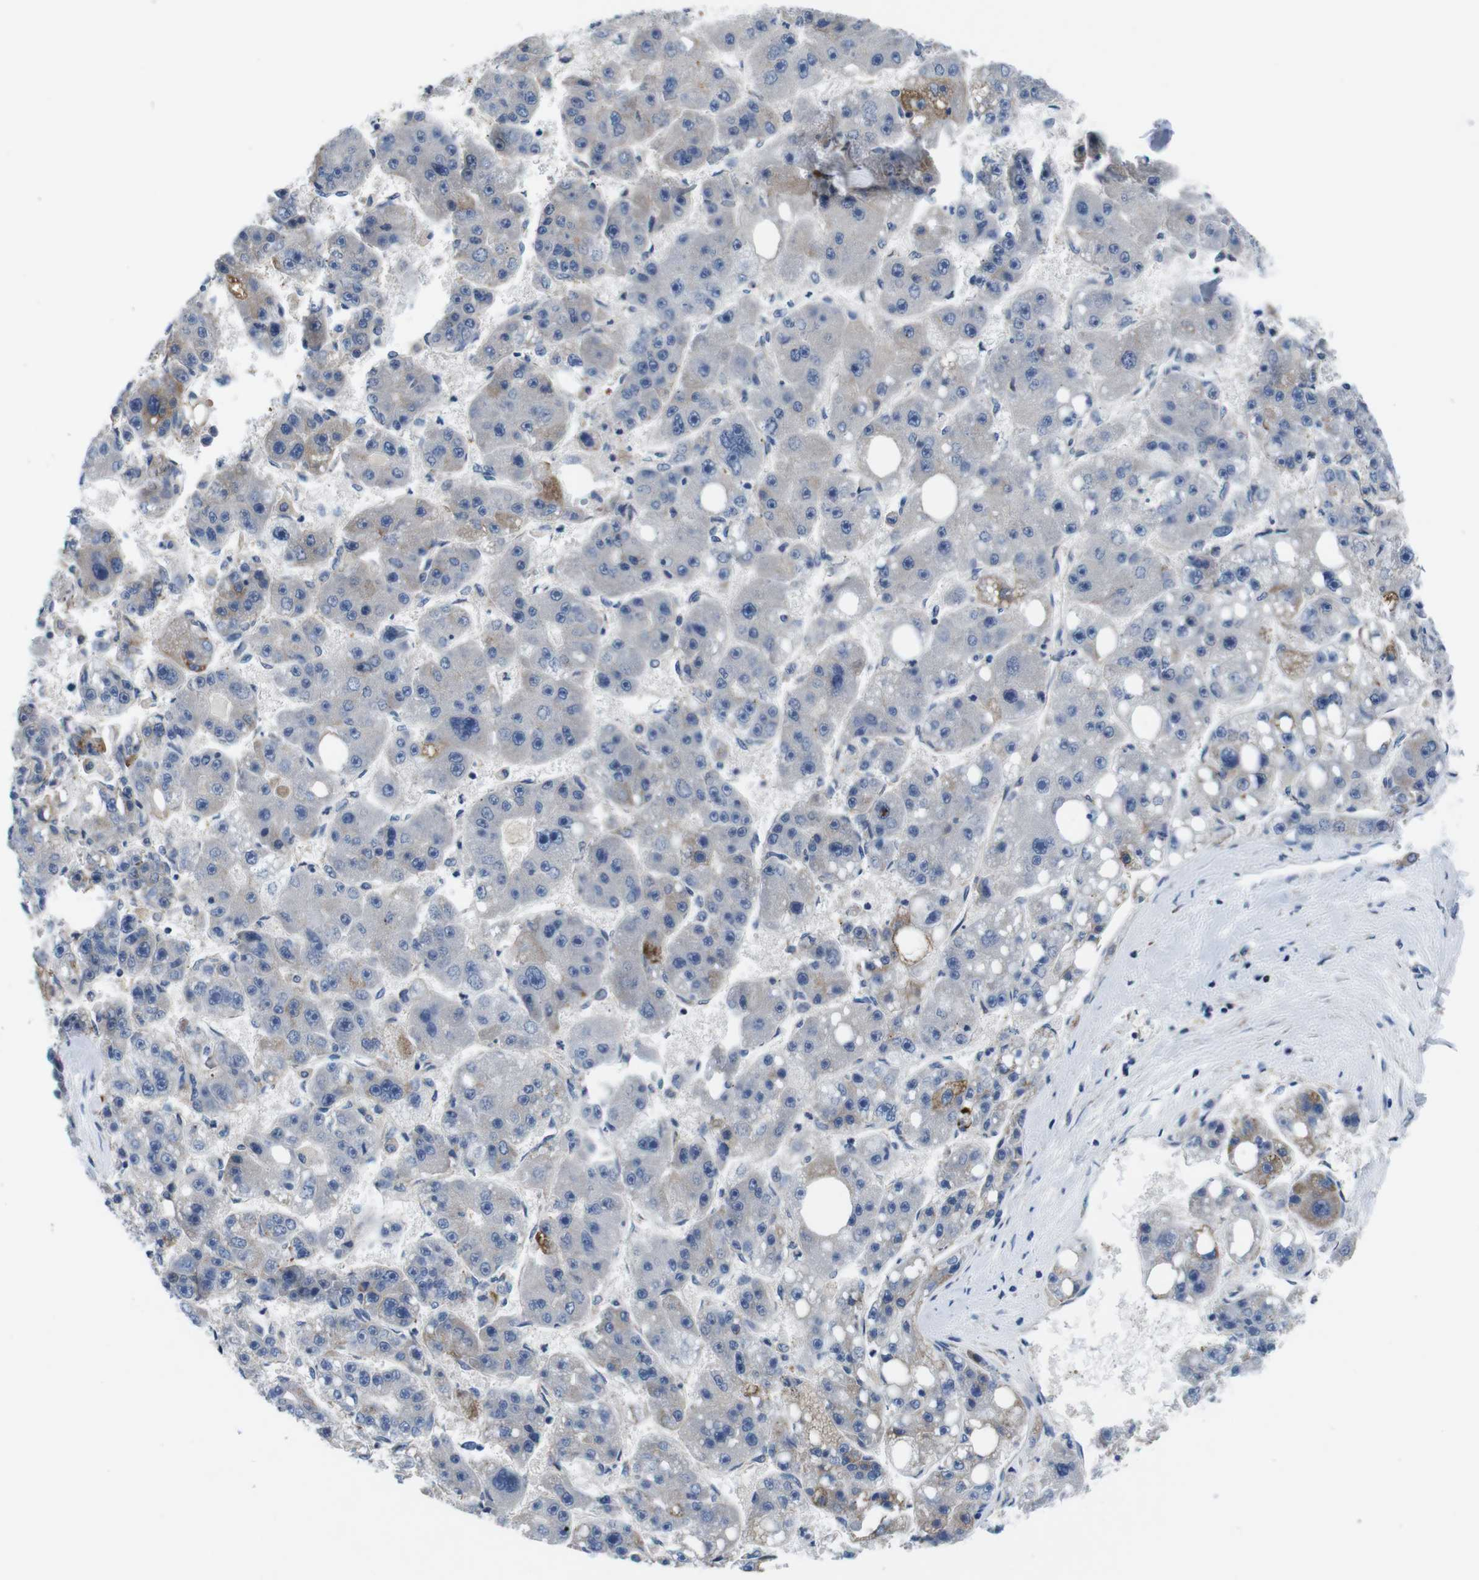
{"staining": {"intensity": "moderate", "quantity": "<25%", "location": "cytoplasmic/membranous"}, "tissue": "liver cancer", "cell_type": "Tumor cells", "image_type": "cancer", "snomed": [{"axis": "morphology", "description": "Carcinoma, Hepatocellular, NOS"}, {"axis": "topography", "description": "Liver"}], "caption": "There is low levels of moderate cytoplasmic/membranous expression in tumor cells of liver cancer (hepatocellular carcinoma), as demonstrated by immunohistochemical staining (brown color).", "gene": "JAK1", "patient": {"sex": "female", "age": 61}}